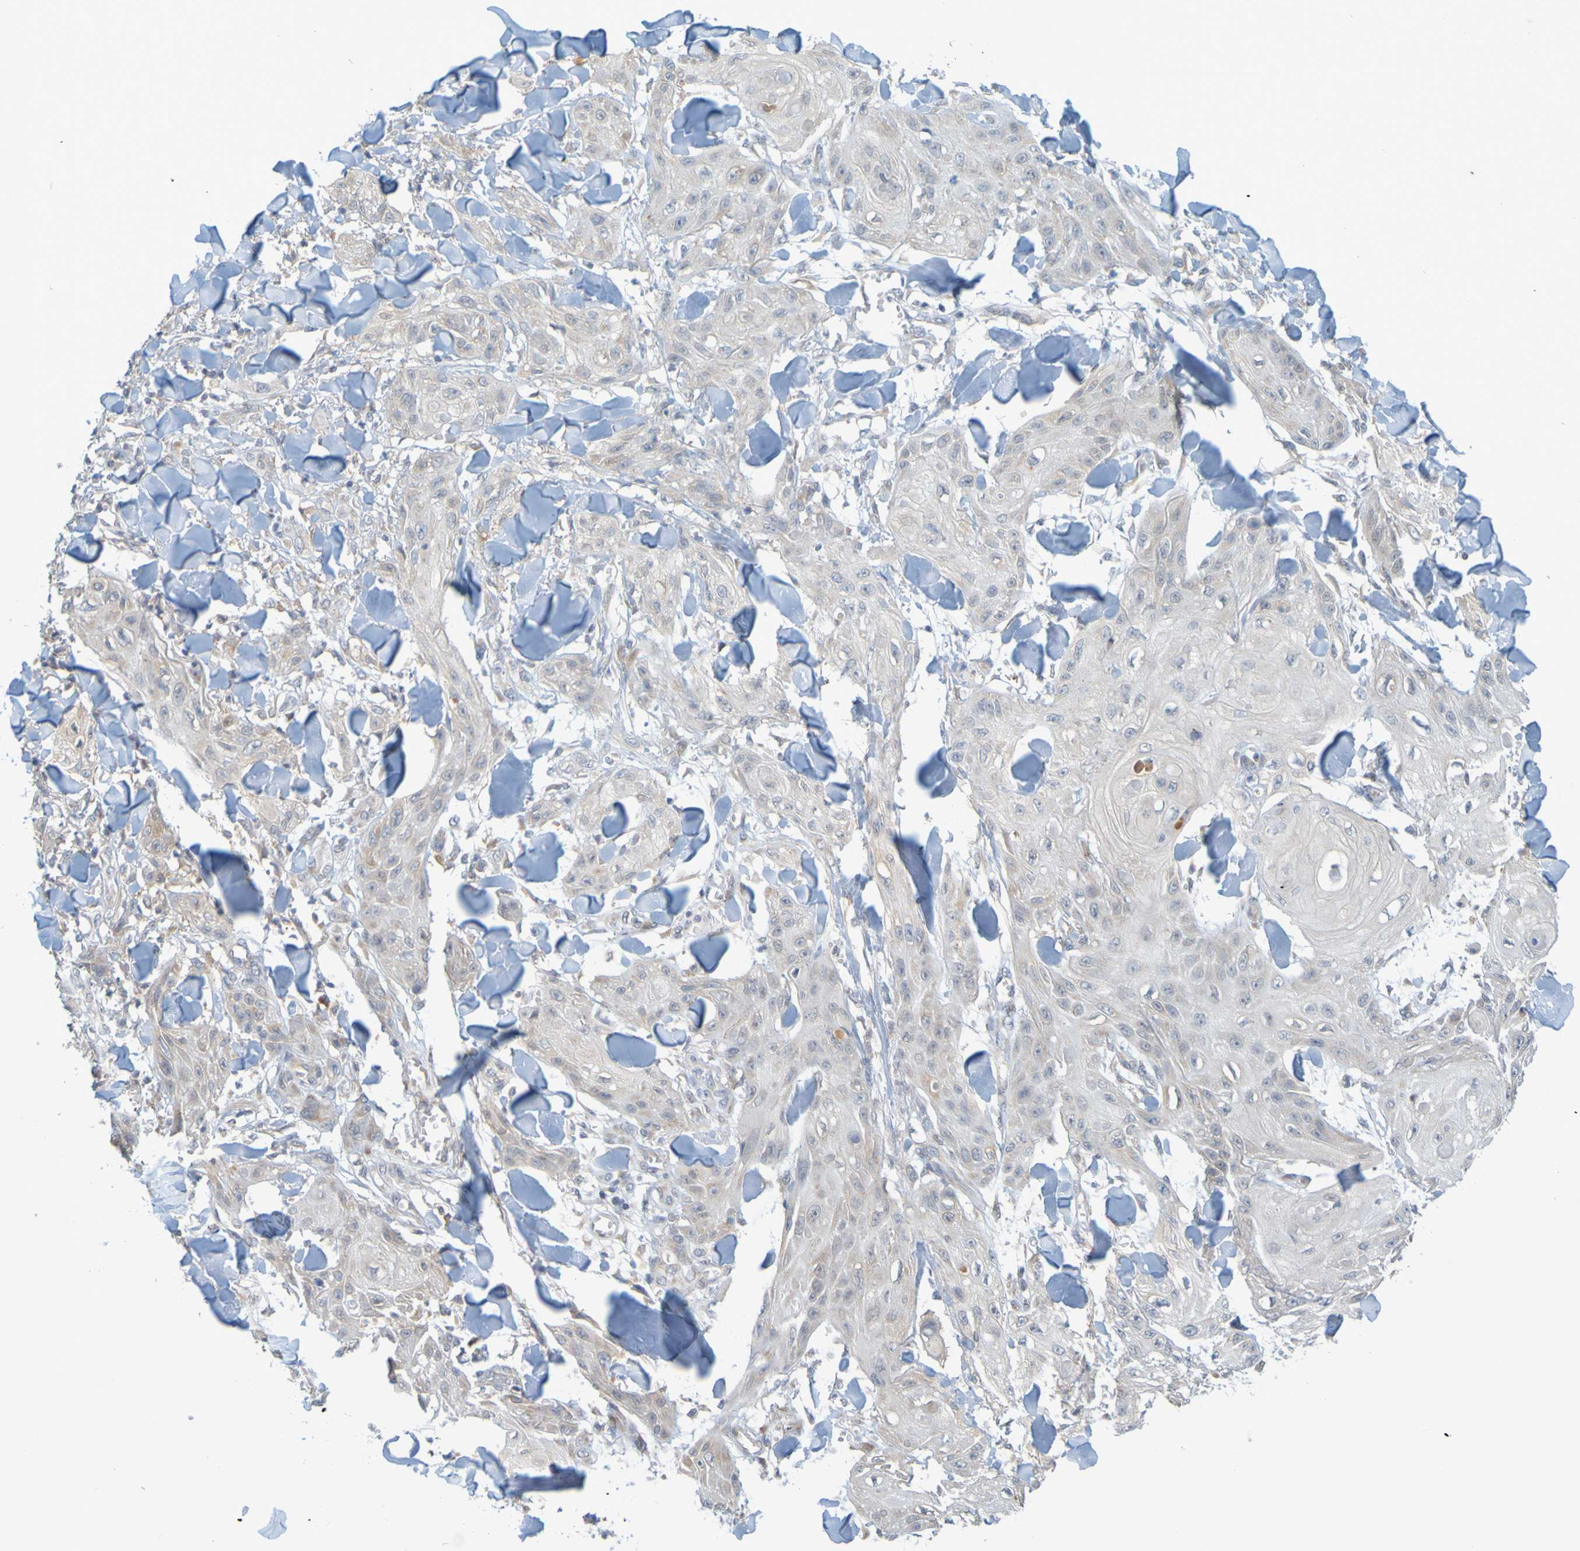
{"staining": {"intensity": "negative", "quantity": "none", "location": "none"}, "tissue": "skin cancer", "cell_type": "Tumor cells", "image_type": "cancer", "snomed": [{"axis": "morphology", "description": "Squamous cell carcinoma, NOS"}, {"axis": "topography", "description": "Skin"}], "caption": "The histopathology image demonstrates no staining of tumor cells in skin cancer.", "gene": "MOGS", "patient": {"sex": "male", "age": 74}}